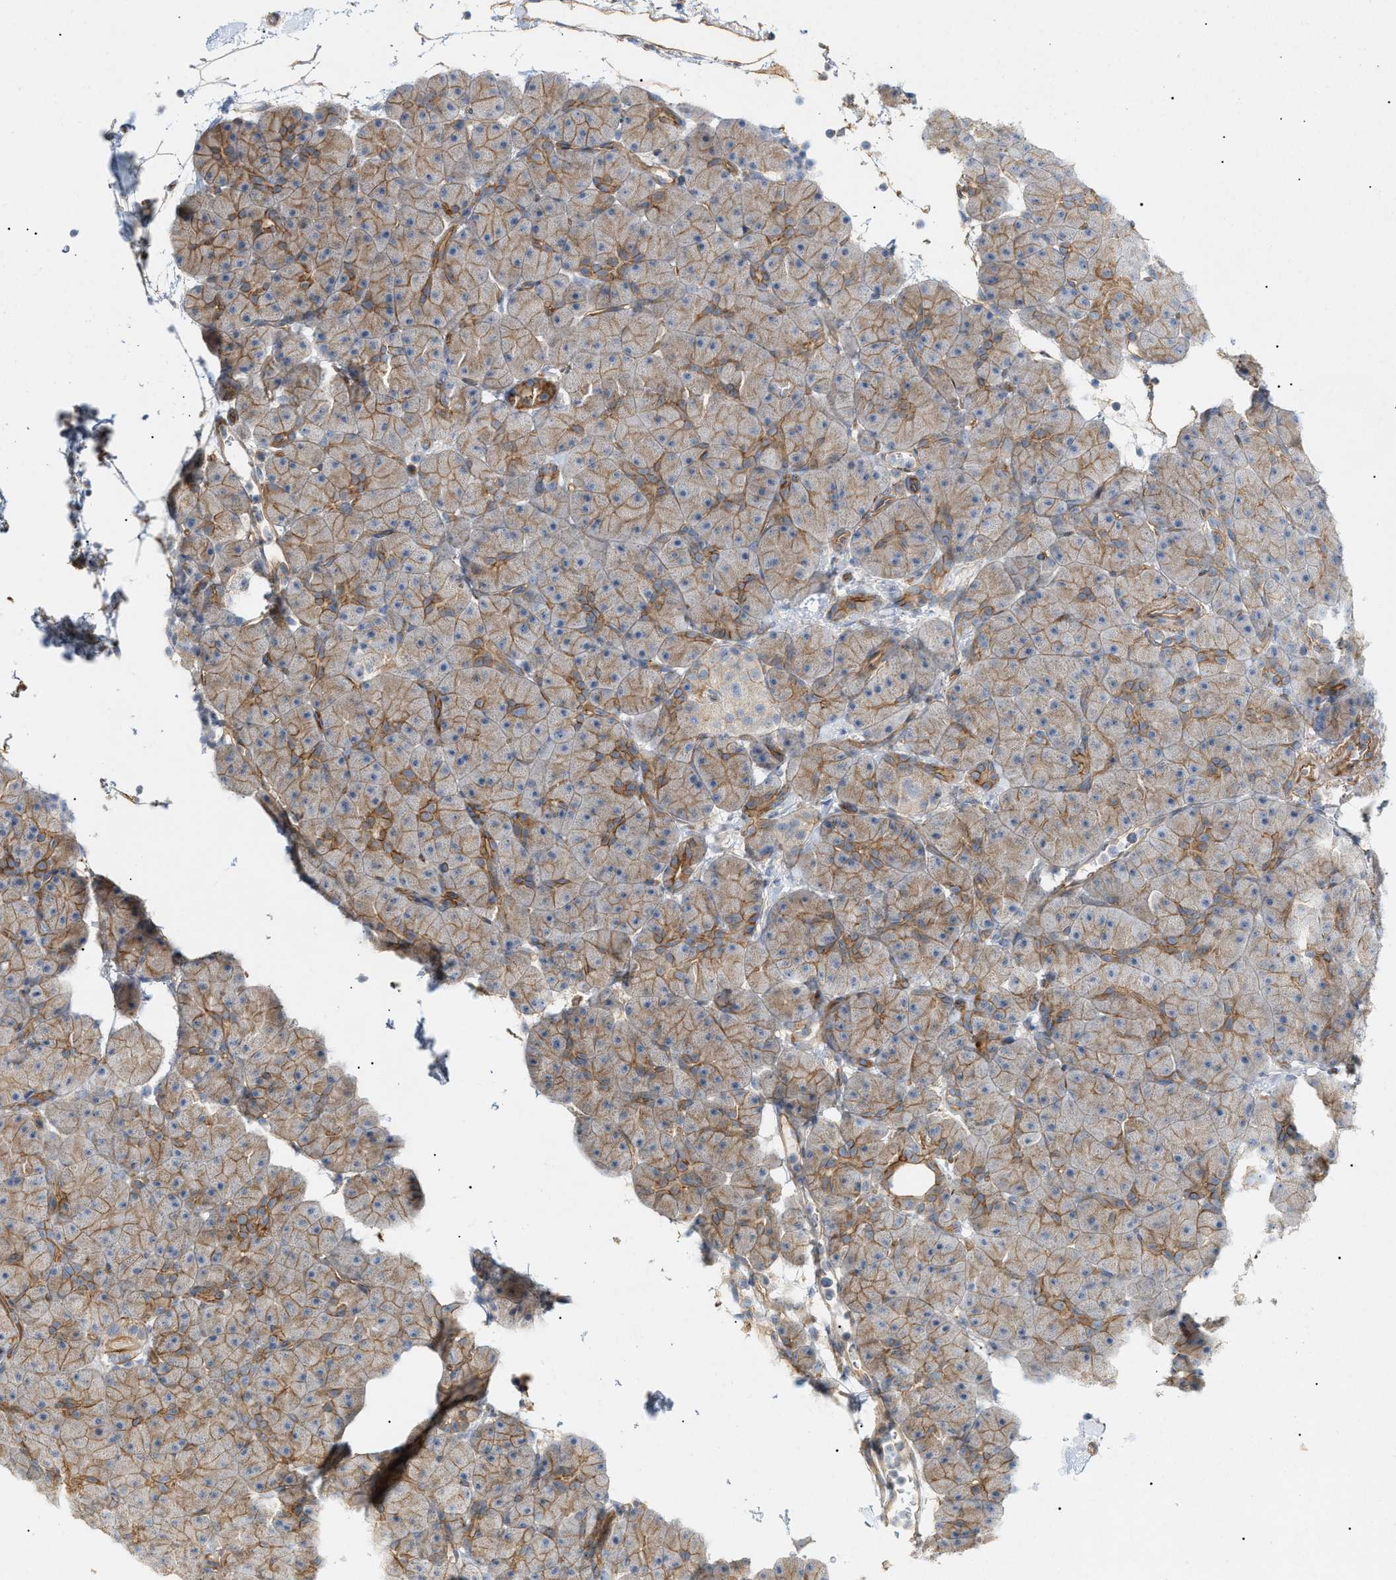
{"staining": {"intensity": "moderate", "quantity": "25%-75%", "location": "cytoplasmic/membranous"}, "tissue": "pancreas", "cell_type": "Exocrine glandular cells", "image_type": "normal", "snomed": [{"axis": "morphology", "description": "Normal tissue, NOS"}, {"axis": "topography", "description": "Pancreas"}], "caption": "Protein positivity by immunohistochemistry (IHC) shows moderate cytoplasmic/membranous expression in approximately 25%-75% of exocrine glandular cells in benign pancreas. (DAB IHC with brightfield microscopy, high magnification).", "gene": "ZFHX2", "patient": {"sex": "male", "age": 66}}